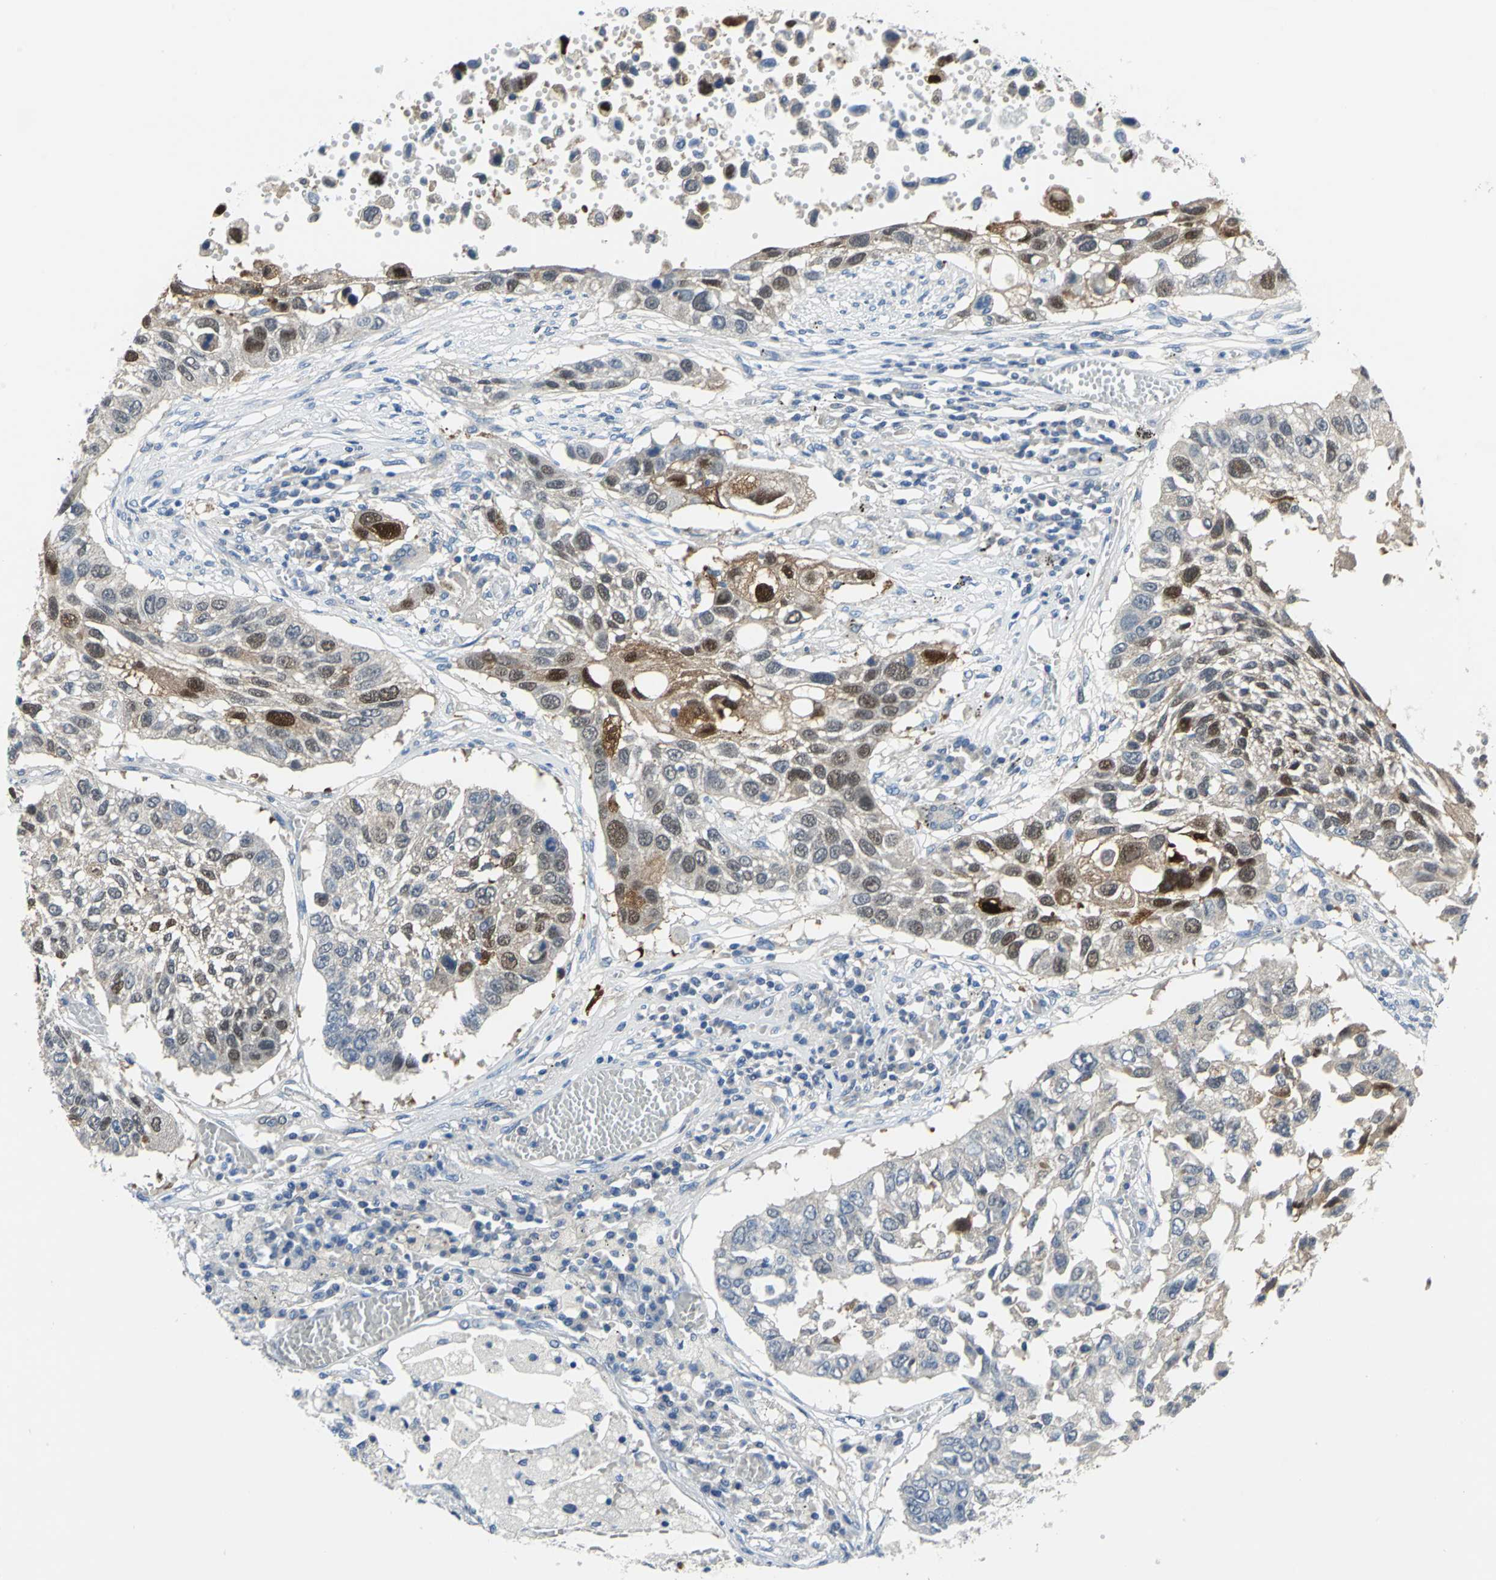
{"staining": {"intensity": "strong", "quantity": "25%-75%", "location": "cytoplasmic/membranous,nuclear"}, "tissue": "lung cancer", "cell_type": "Tumor cells", "image_type": "cancer", "snomed": [{"axis": "morphology", "description": "Squamous cell carcinoma, NOS"}, {"axis": "topography", "description": "Lung"}], "caption": "Immunohistochemistry (IHC) image of neoplastic tissue: lung cancer stained using immunohistochemistry (IHC) exhibits high levels of strong protein expression localized specifically in the cytoplasmic/membranous and nuclear of tumor cells, appearing as a cytoplasmic/membranous and nuclear brown color.", "gene": "SFN", "patient": {"sex": "male", "age": 71}}